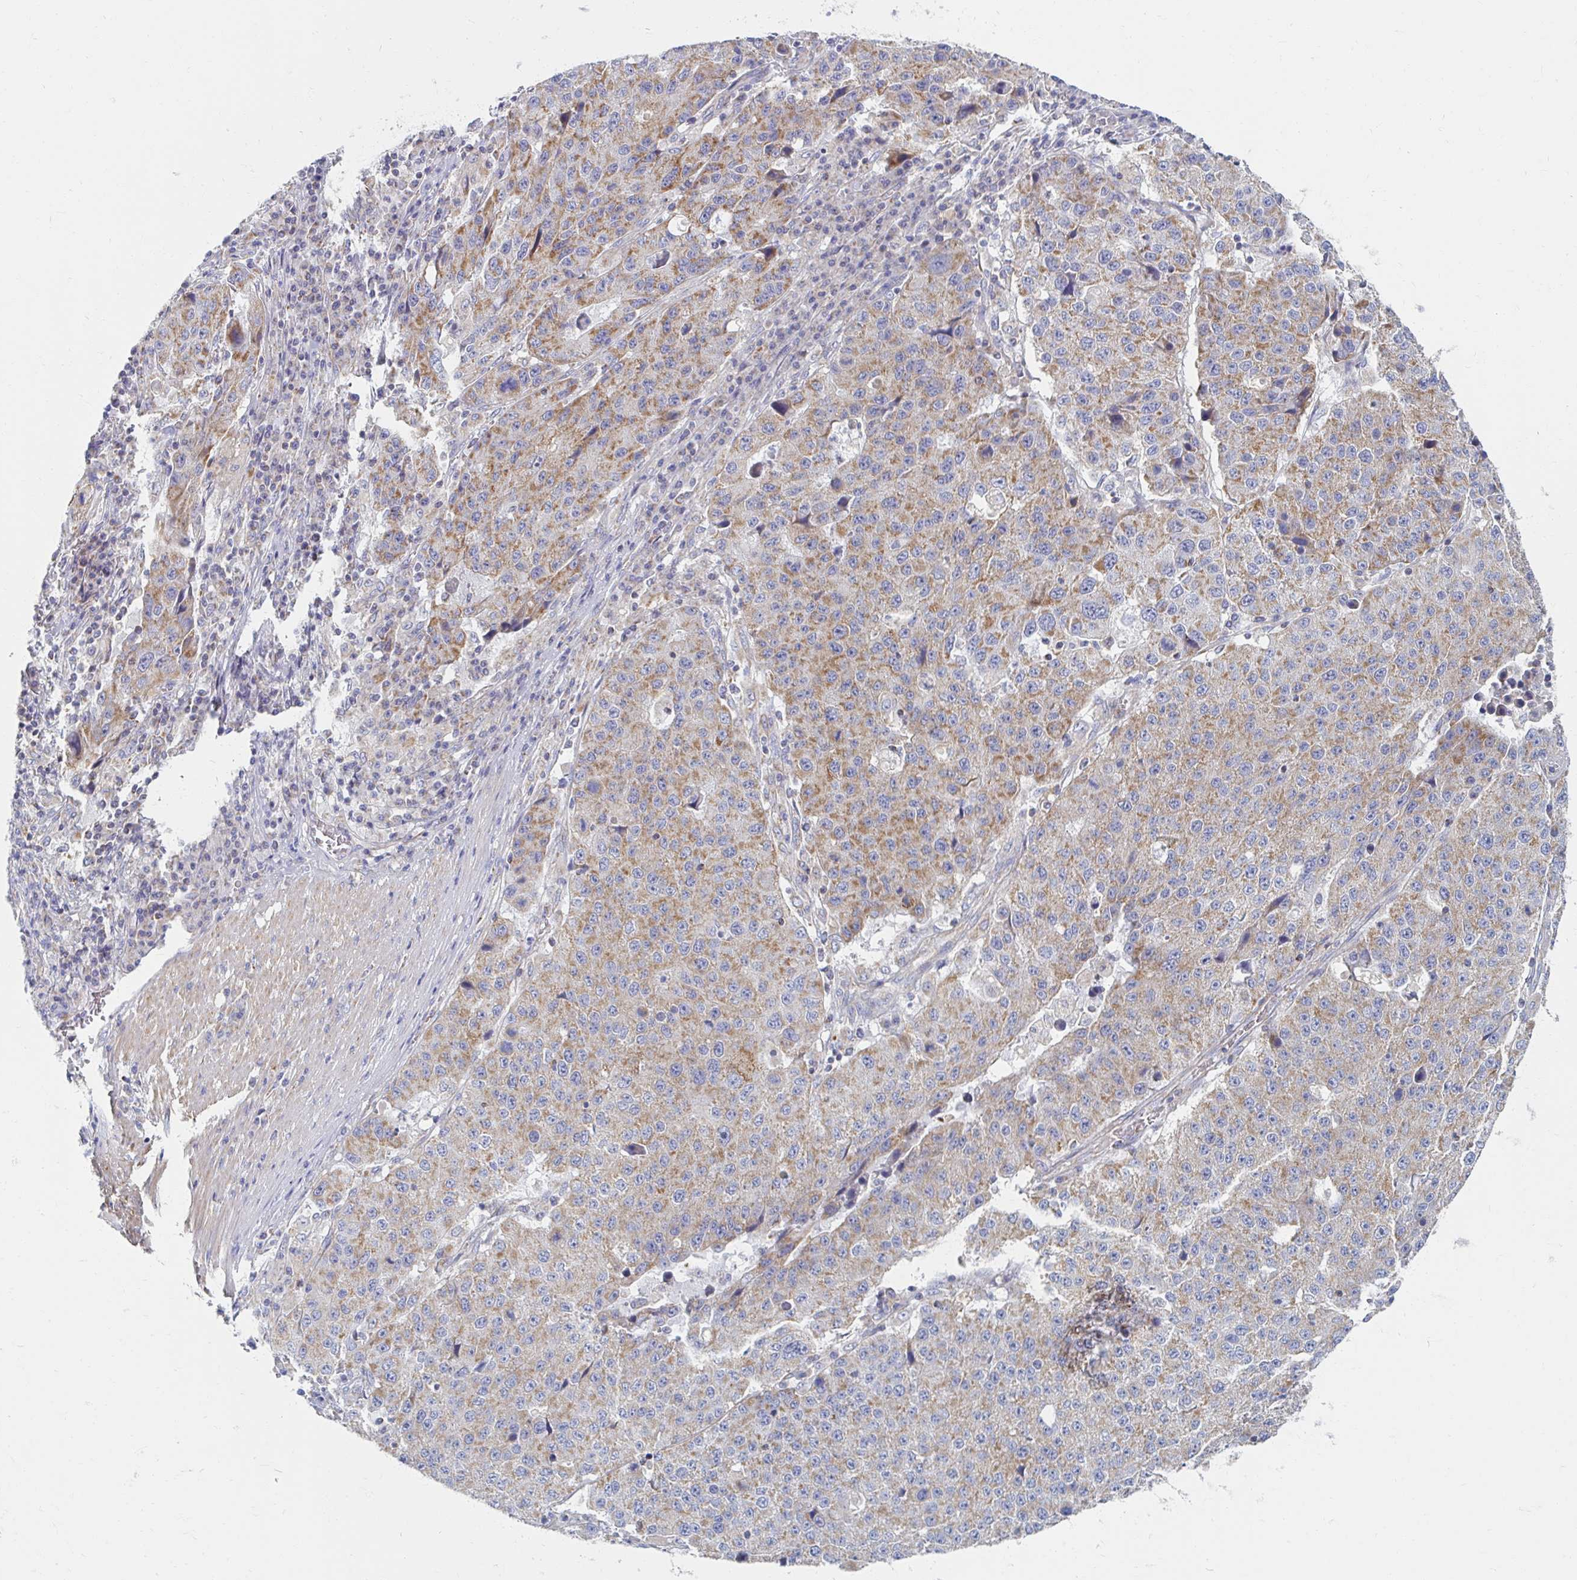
{"staining": {"intensity": "moderate", "quantity": ">75%", "location": "cytoplasmic/membranous"}, "tissue": "stomach cancer", "cell_type": "Tumor cells", "image_type": "cancer", "snomed": [{"axis": "morphology", "description": "Adenocarcinoma, NOS"}, {"axis": "topography", "description": "Stomach"}], "caption": "A medium amount of moderate cytoplasmic/membranous positivity is appreciated in about >75% of tumor cells in stomach cancer (adenocarcinoma) tissue.", "gene": "MAVS", "patient": {"sex": "male", "age": 71}}